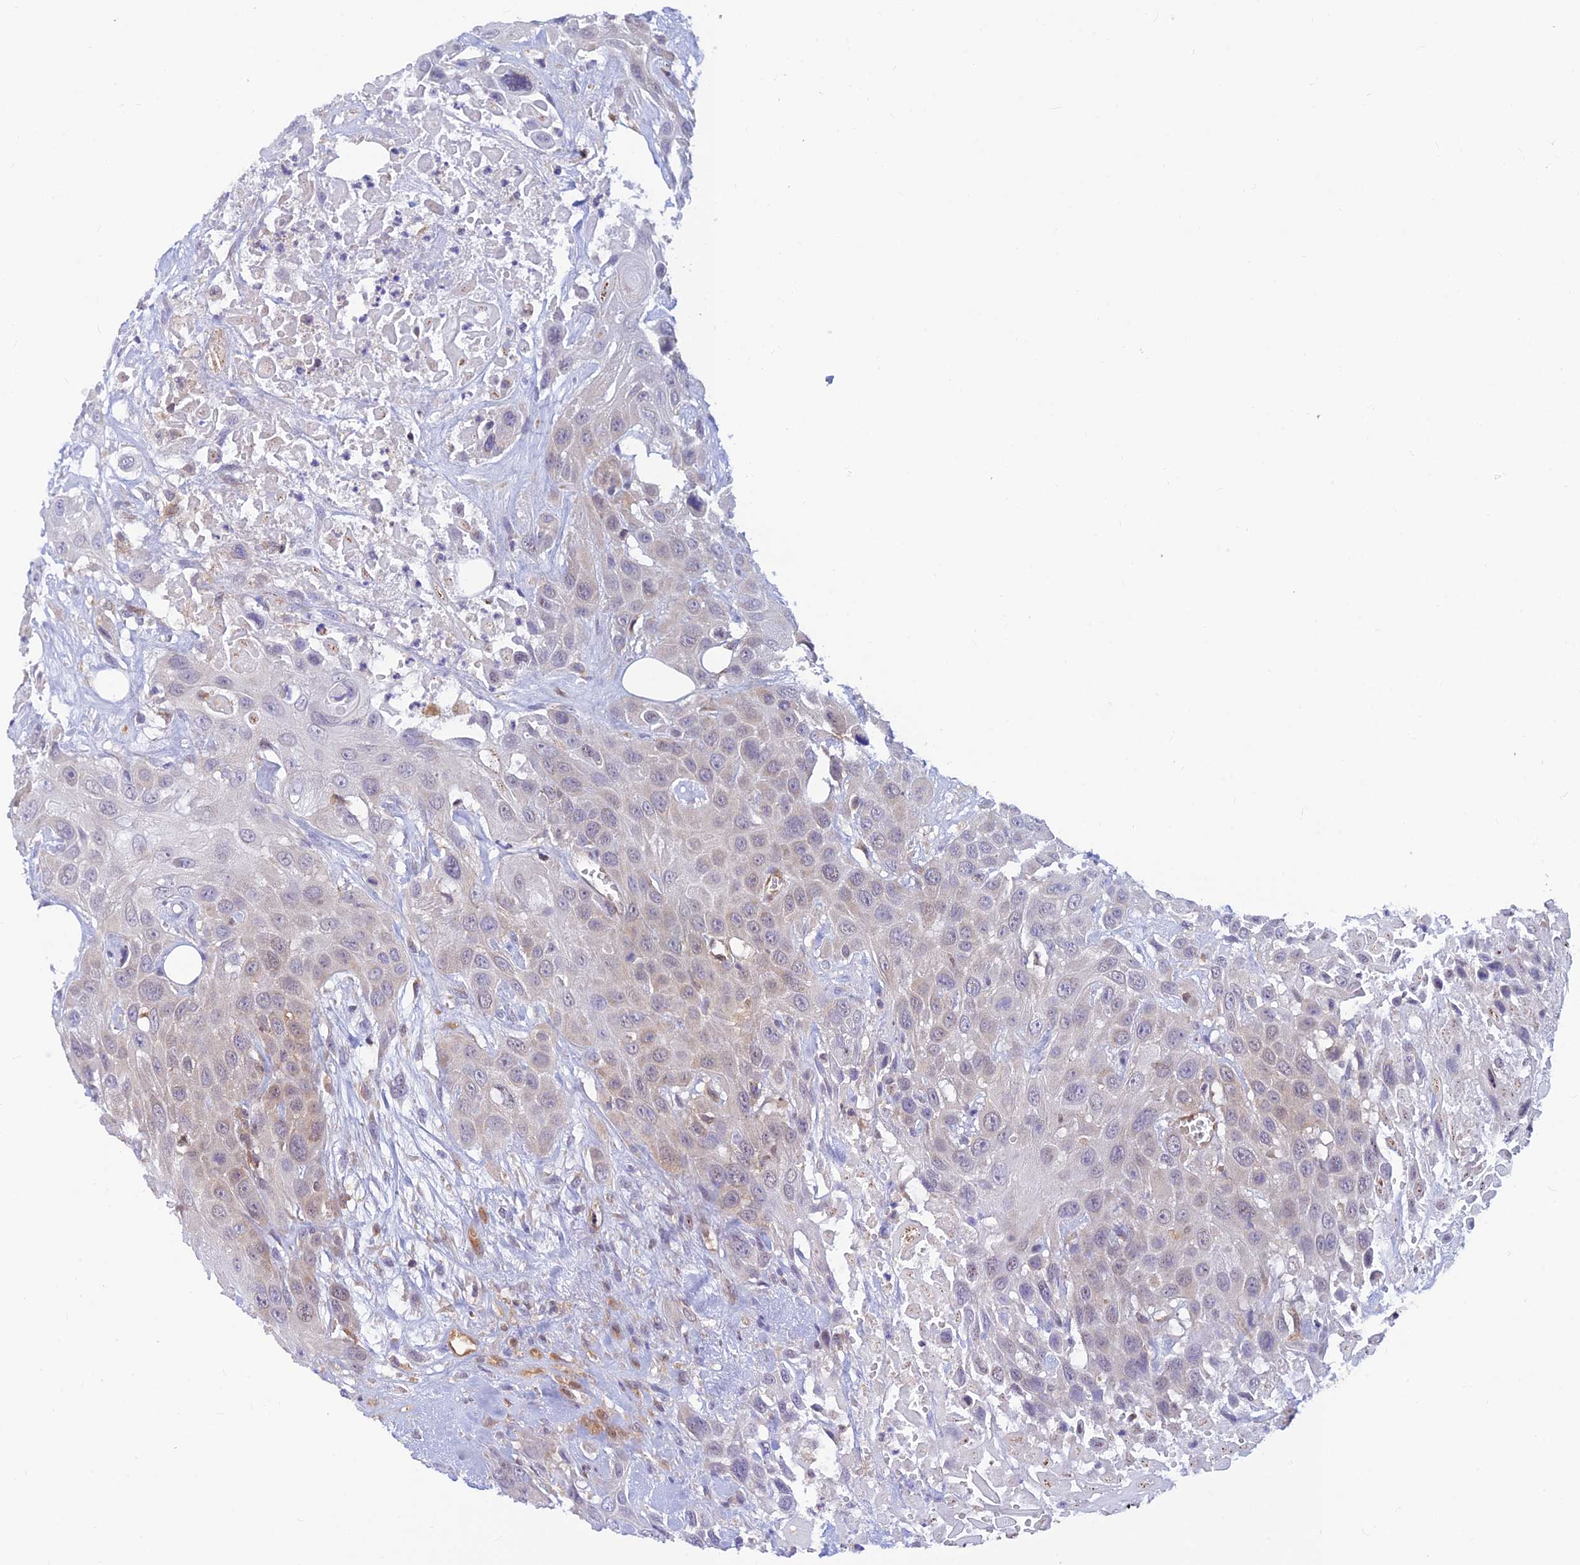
{"staining": {"intensity": "weak", "quantity": "<25%", "location": "cytoplasmic/membranous"}, "tissue": "head and neck cancer", "cell_type": "Tumor cells", "image_type": "cancer", "snomed": [{"axis": "morphology", "description": "Squamous cell carcinoma, NOS"}, {"axis": "topography", "description": "Head-Neck"}], "caption": "The image demonstrates no staining of tumor cells in squamous cell carcinoma (head and neck). (Stains: DAB immunohistochemistry (IHC) with hematoxylin counter stain, Microscopy: brightfield microscopy at high magnification).", "gene": "LYSMD2", "patient": {"sex": "male", "age": 81}}